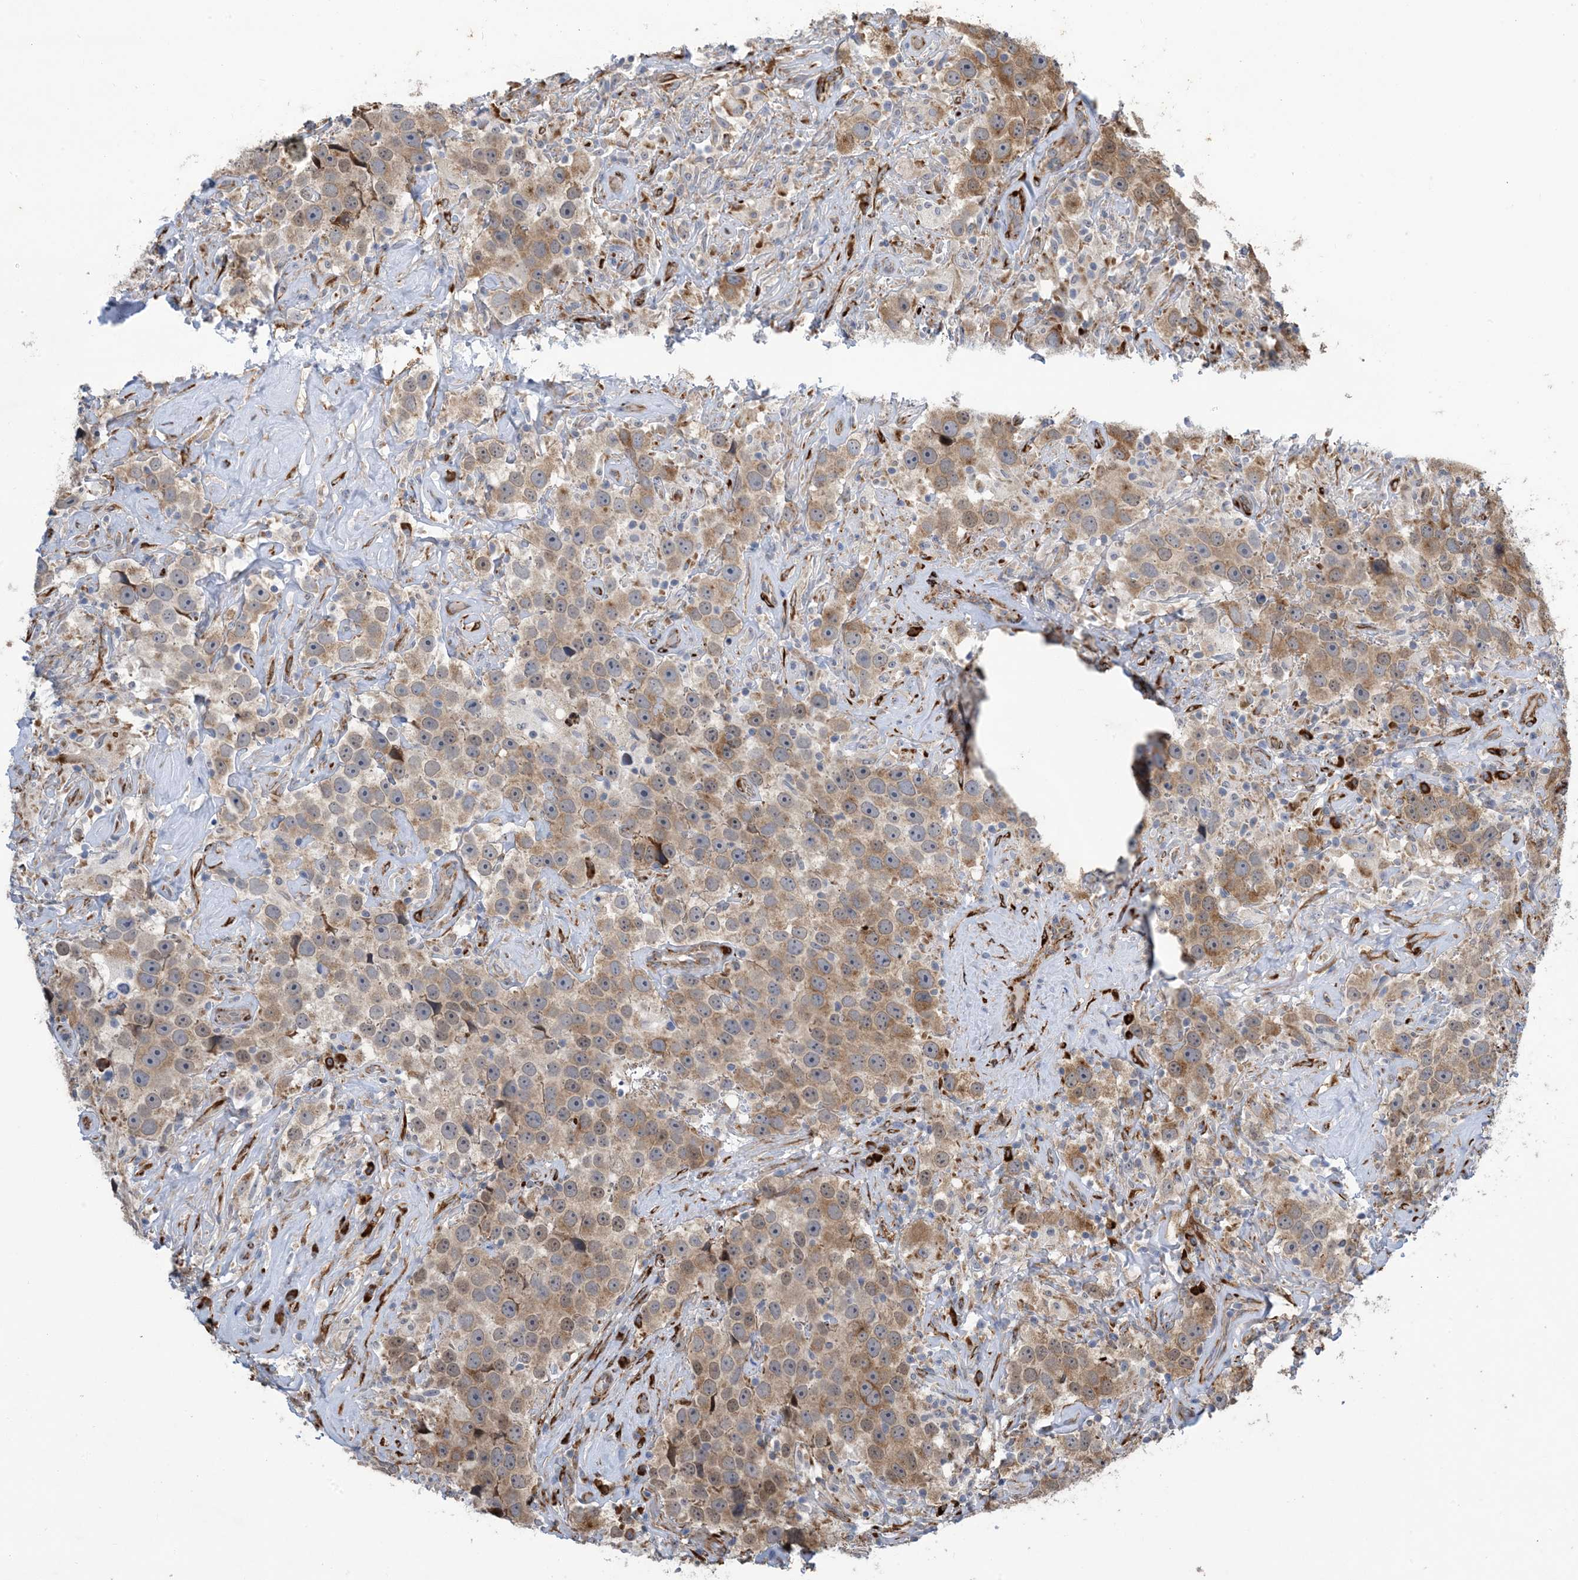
{"staining": {"intensity": "moderate", "quantity": "25%-75%", "location": "cytoplasmic/membranous"}, "tissue": "testis cancer", "cell_type": "Tumor cells", "image_type": "cancer", "snomed": [{"axis": "morphology", "description": "Seminoma, NOS"}, {"axis": "topography", "description": "Testis"}], "caption": "Tumor cells reveal medium levels of moderate cytoplasmic/membranous expression in about 25%-75% of cells in seminoma (testis).", "gene": "ZBTB45", "patient": {"sex": "male", "age": 49}}